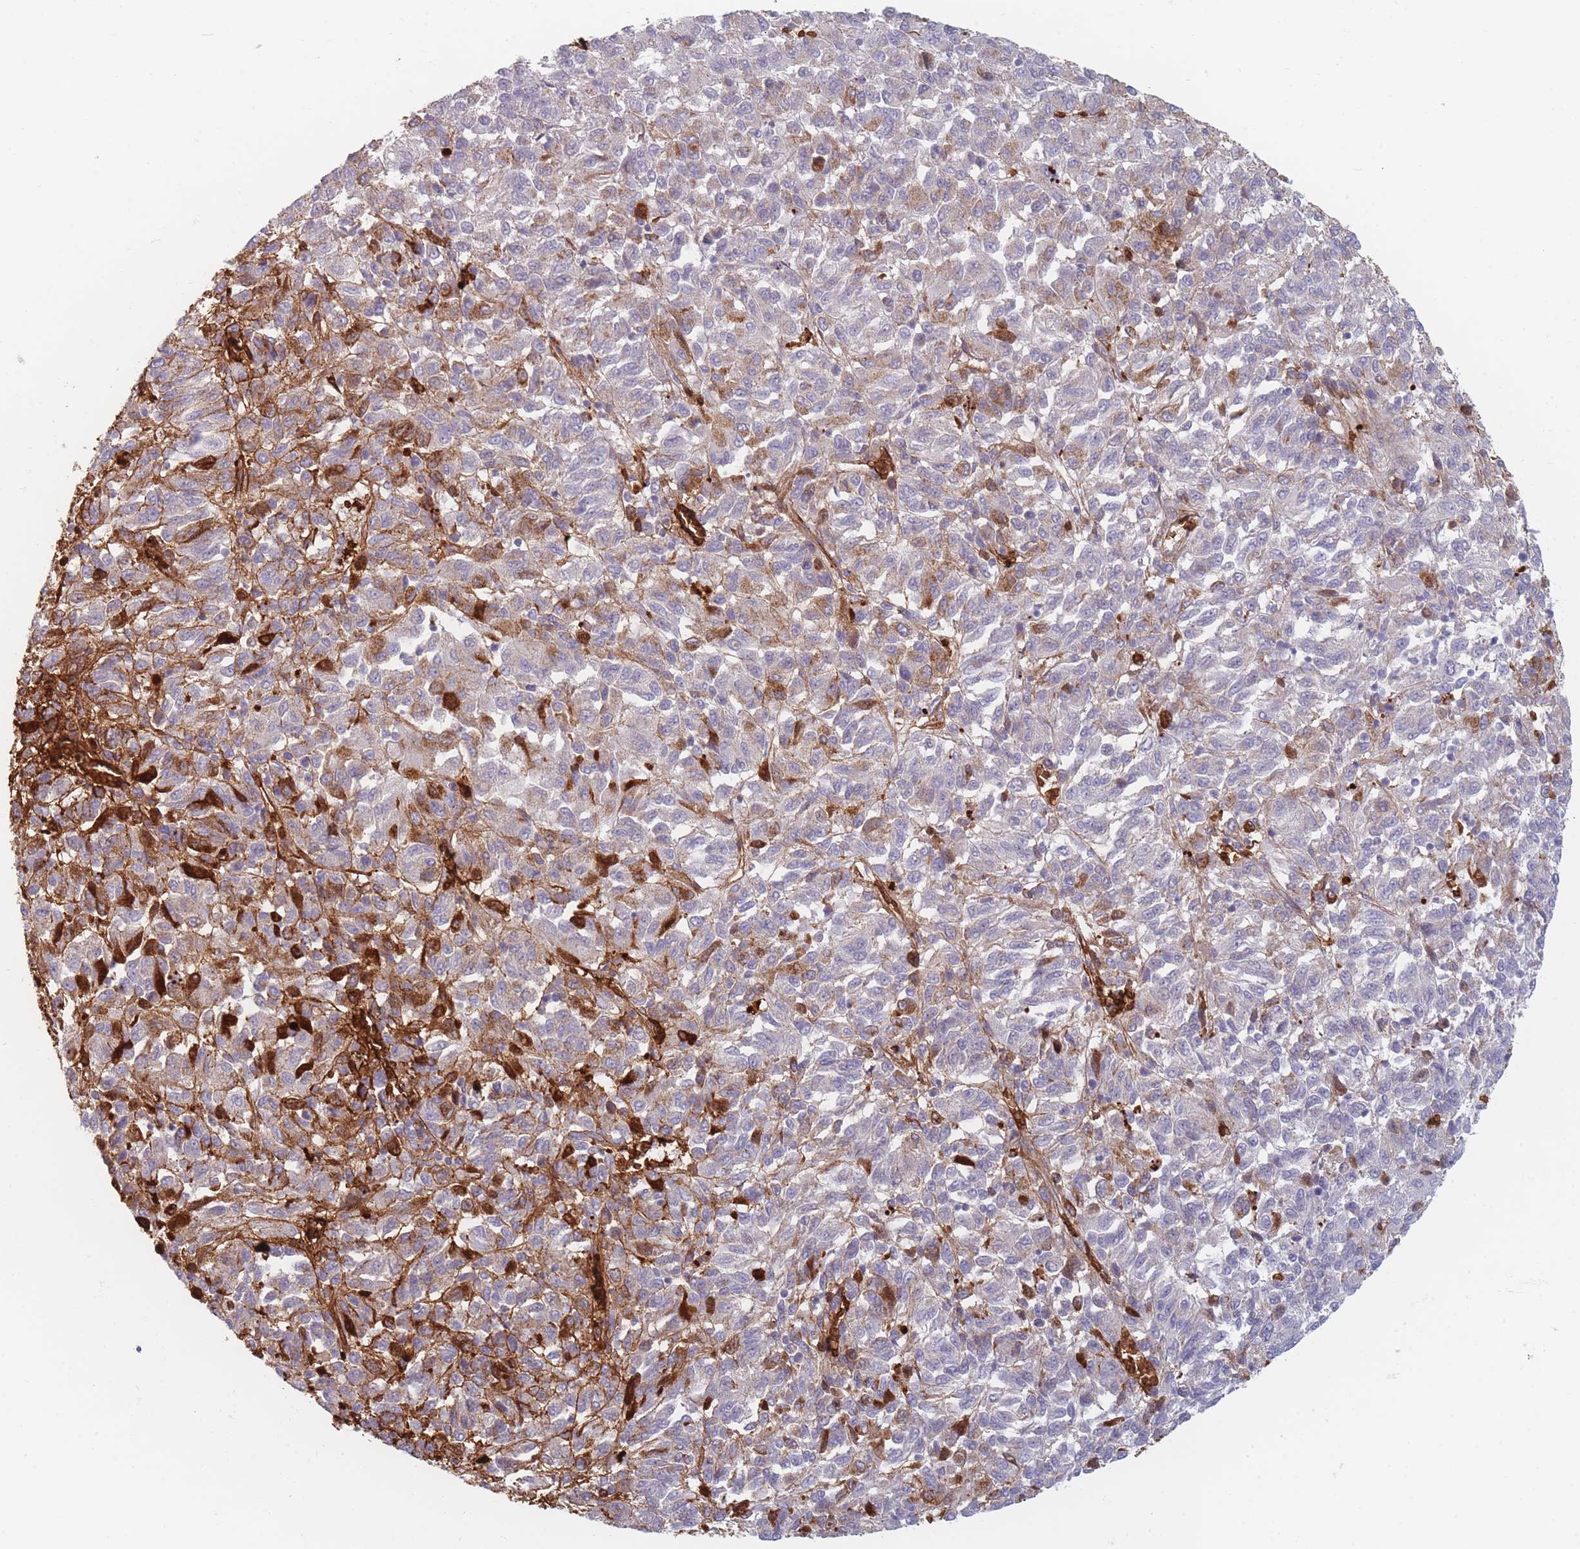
{"staining": {"intensity": "weak", "quantity": "<25%", "location": "cytoplasmic/membranous"}, "tissue": "melanoma", "cell_type": "Tumor cells", "image_type": "cancer", "snomed": [{"axis": "morphology", "description": "Malignant melanoma, Metastatic site"}, {"axis": "topography", "description": "Lung"}], "caption": "Human melanoma stained for a protein using IHC exhibits no expression in tumor cells.", "gene": "SLC2A6", "patient": {"sex": "male", "age": 64}}